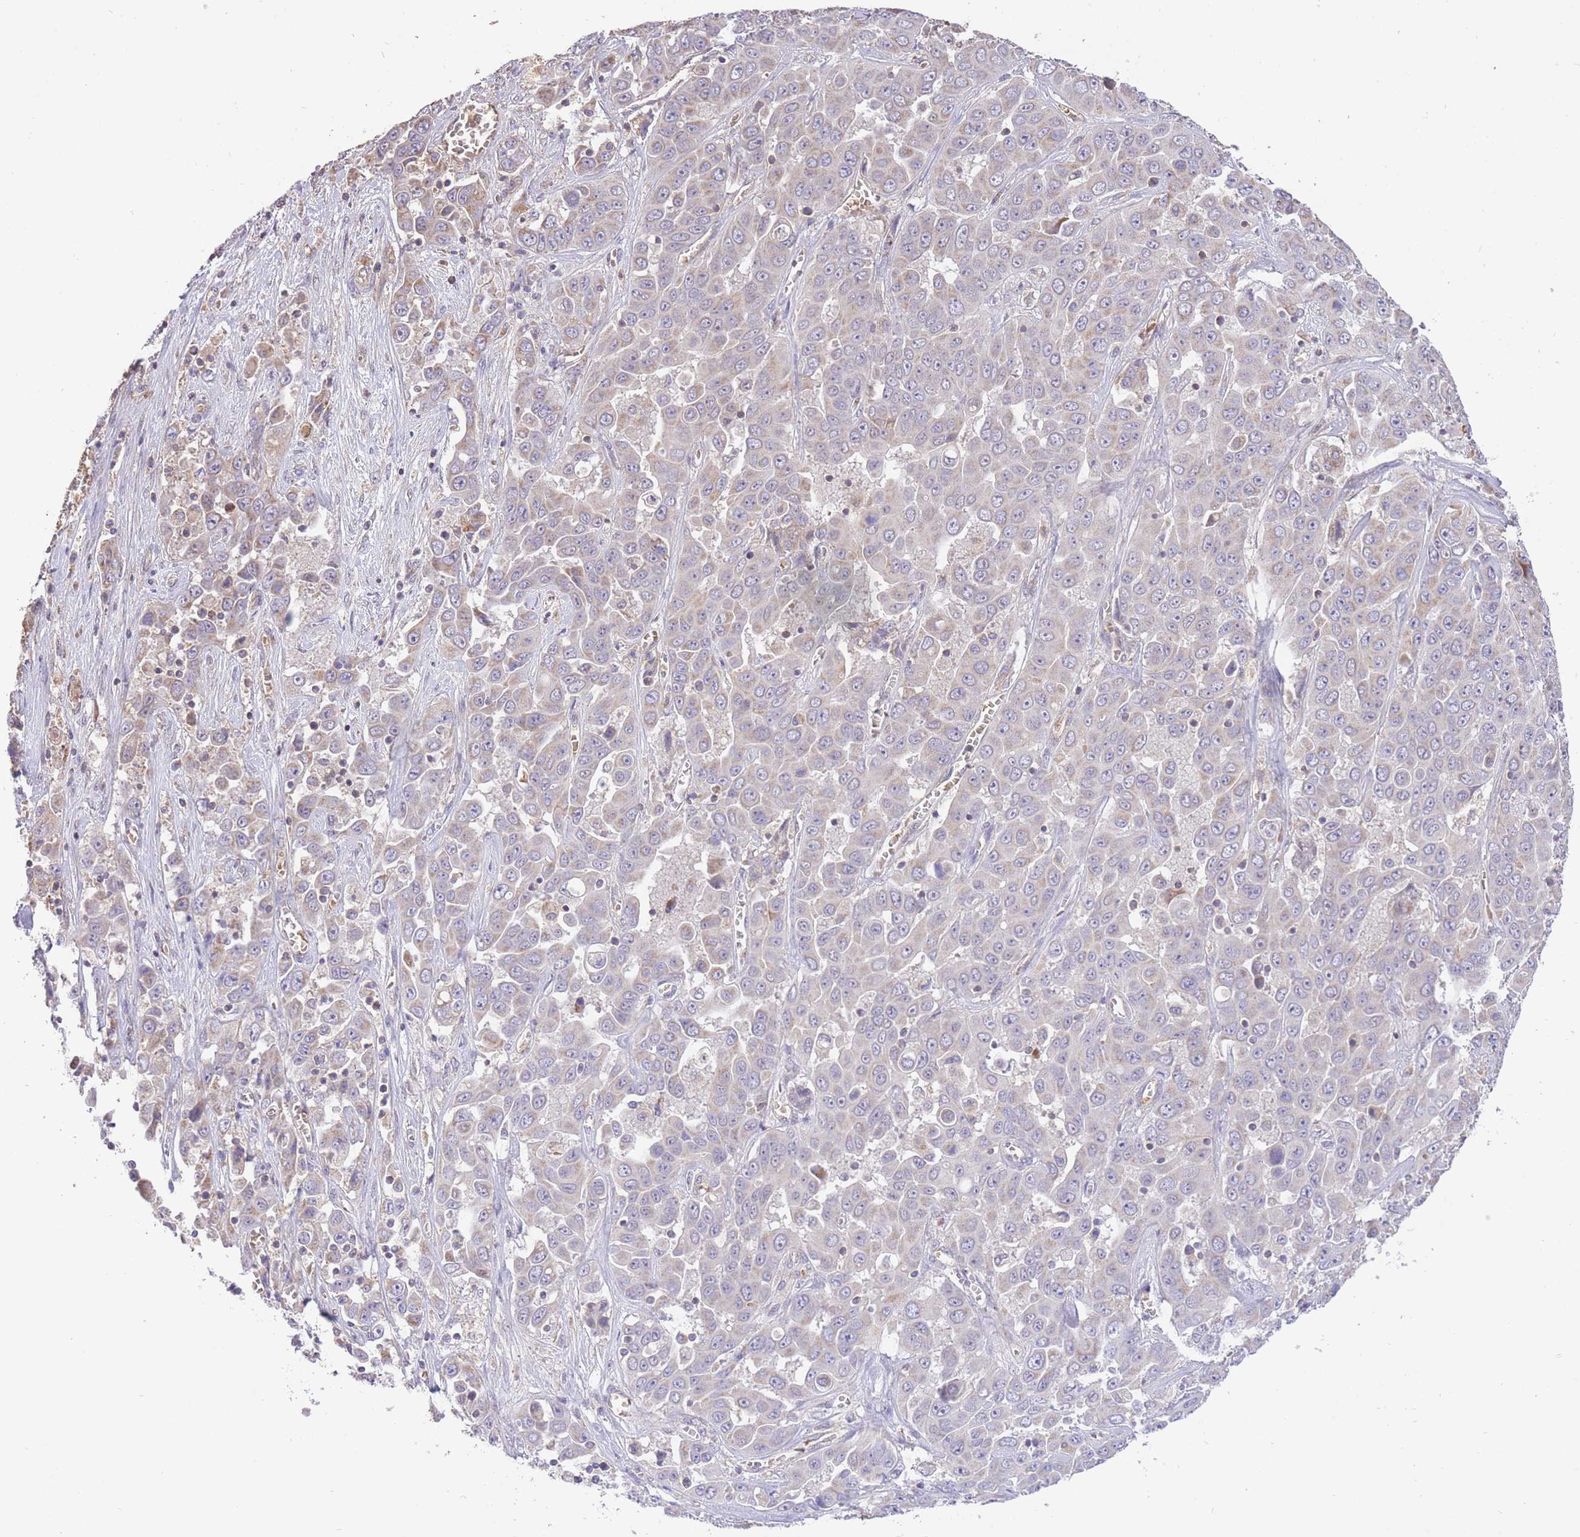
{"staining": {"intensity": "moderate", "quantity": "<25%", "location": "cytoplasmic/membranous"}, "tissue": "liver cancer", "cell_type": "Tumor cells", "image_type": "cancer", "snomed": [{"axis": "morphology", "description": "Cholangiocarcinoma"}, {"axis": "topography", "description": "Liver"}], "caption": "Liver cancer (cholangiocarcinoma) stained with a protein marker exhibits moderate staining in tumor cells.", "gene": "PREP", "patient": {"sex": "female", "age": 52}}